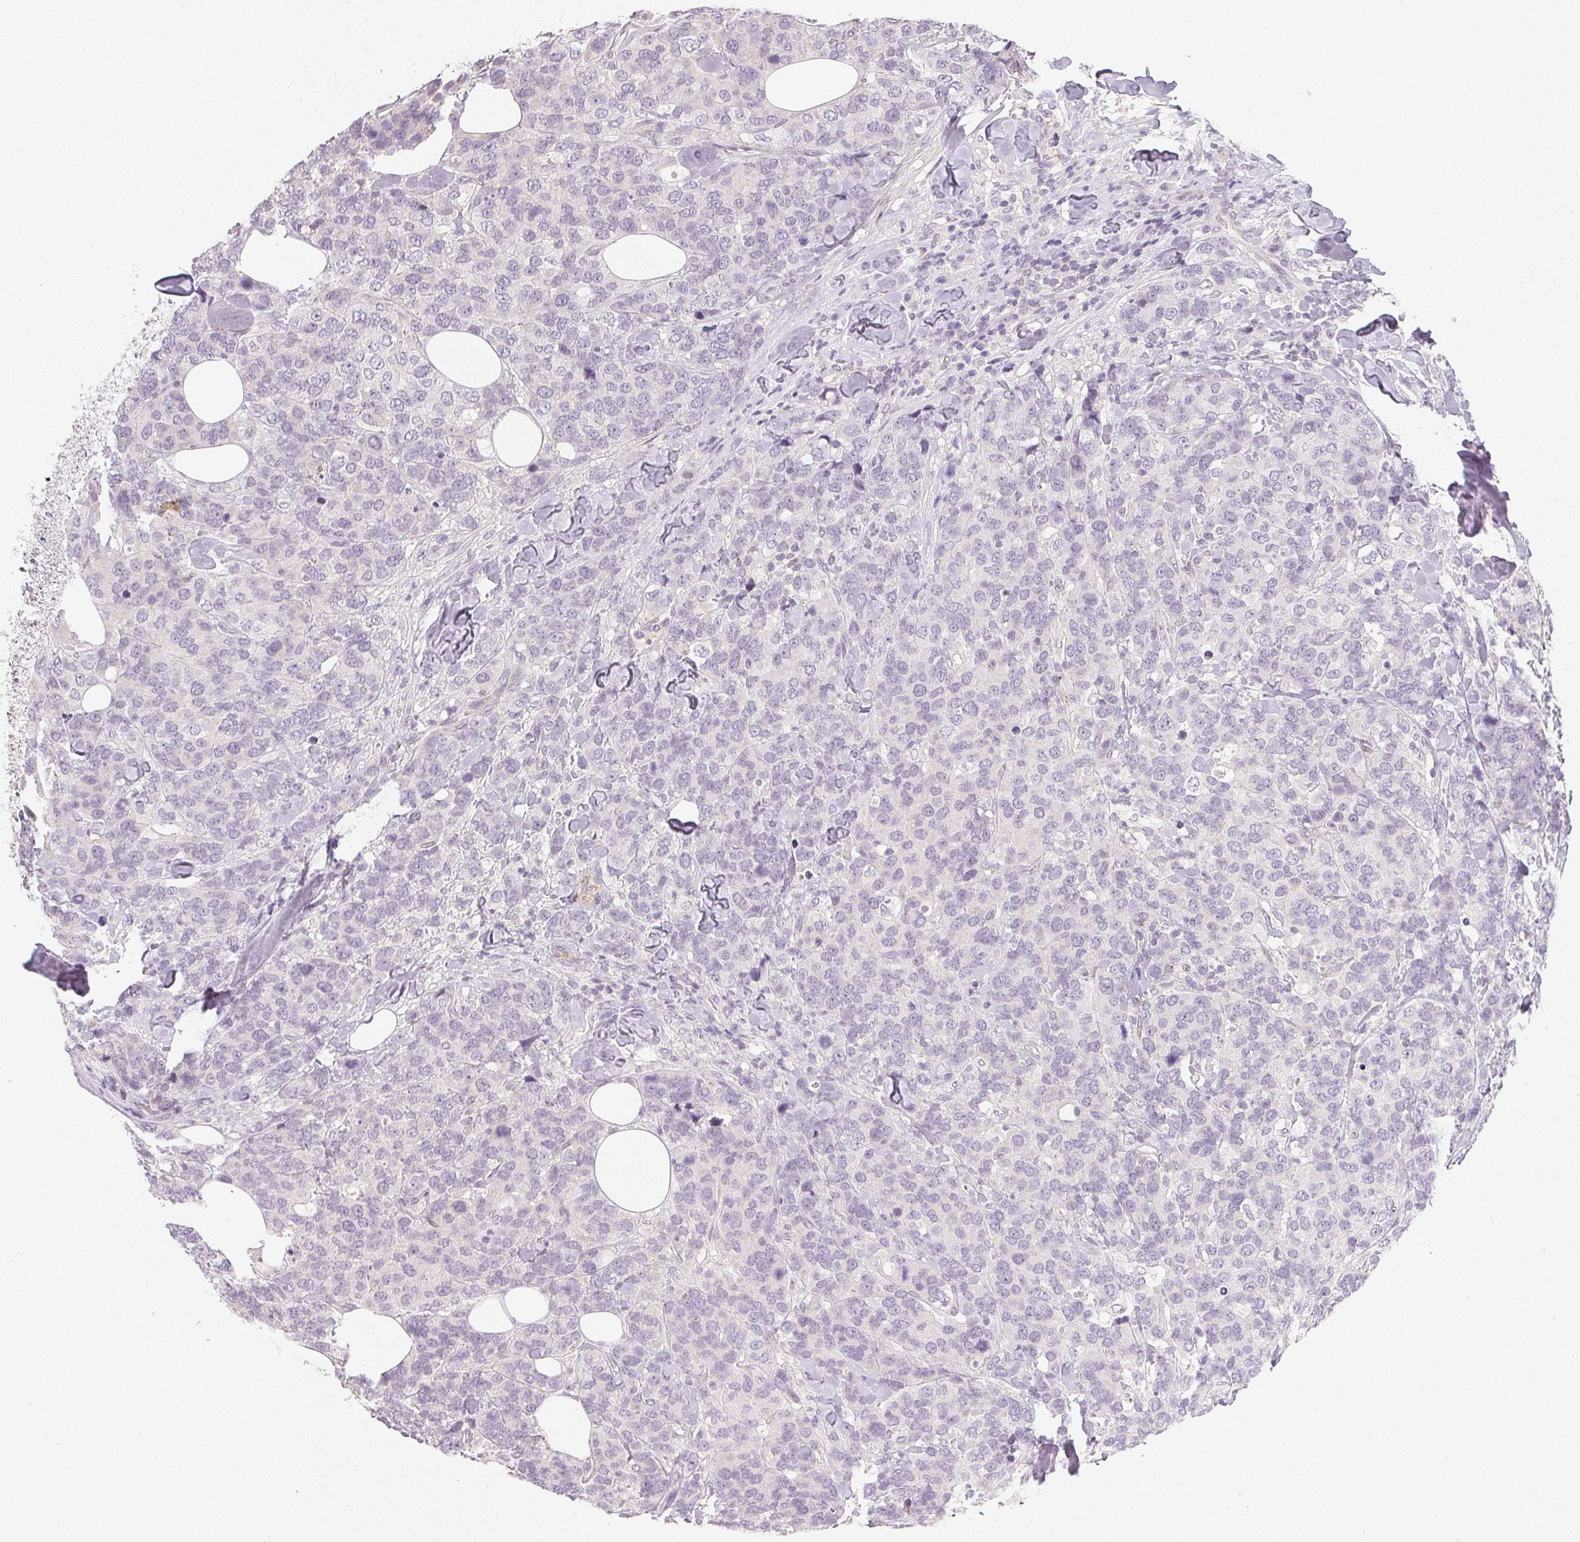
{"staining": {"intensity": "negative", "quantity": "none", "location": "none"}, "tissue": "breast cancer", "cell_type": "Tumor cells", "image_type": "cancer", "snomed": [{"axis": "morphology", "description": "Lobular carcinoma"}, {"axis": "topography", "description": "Breast"}], "caption": "This is an IHC histopathology image of human breast cancer. There is no positivity in tumor cells.", "gene": "LRRC23", "patient": {"sex": "female", "age": 59}}